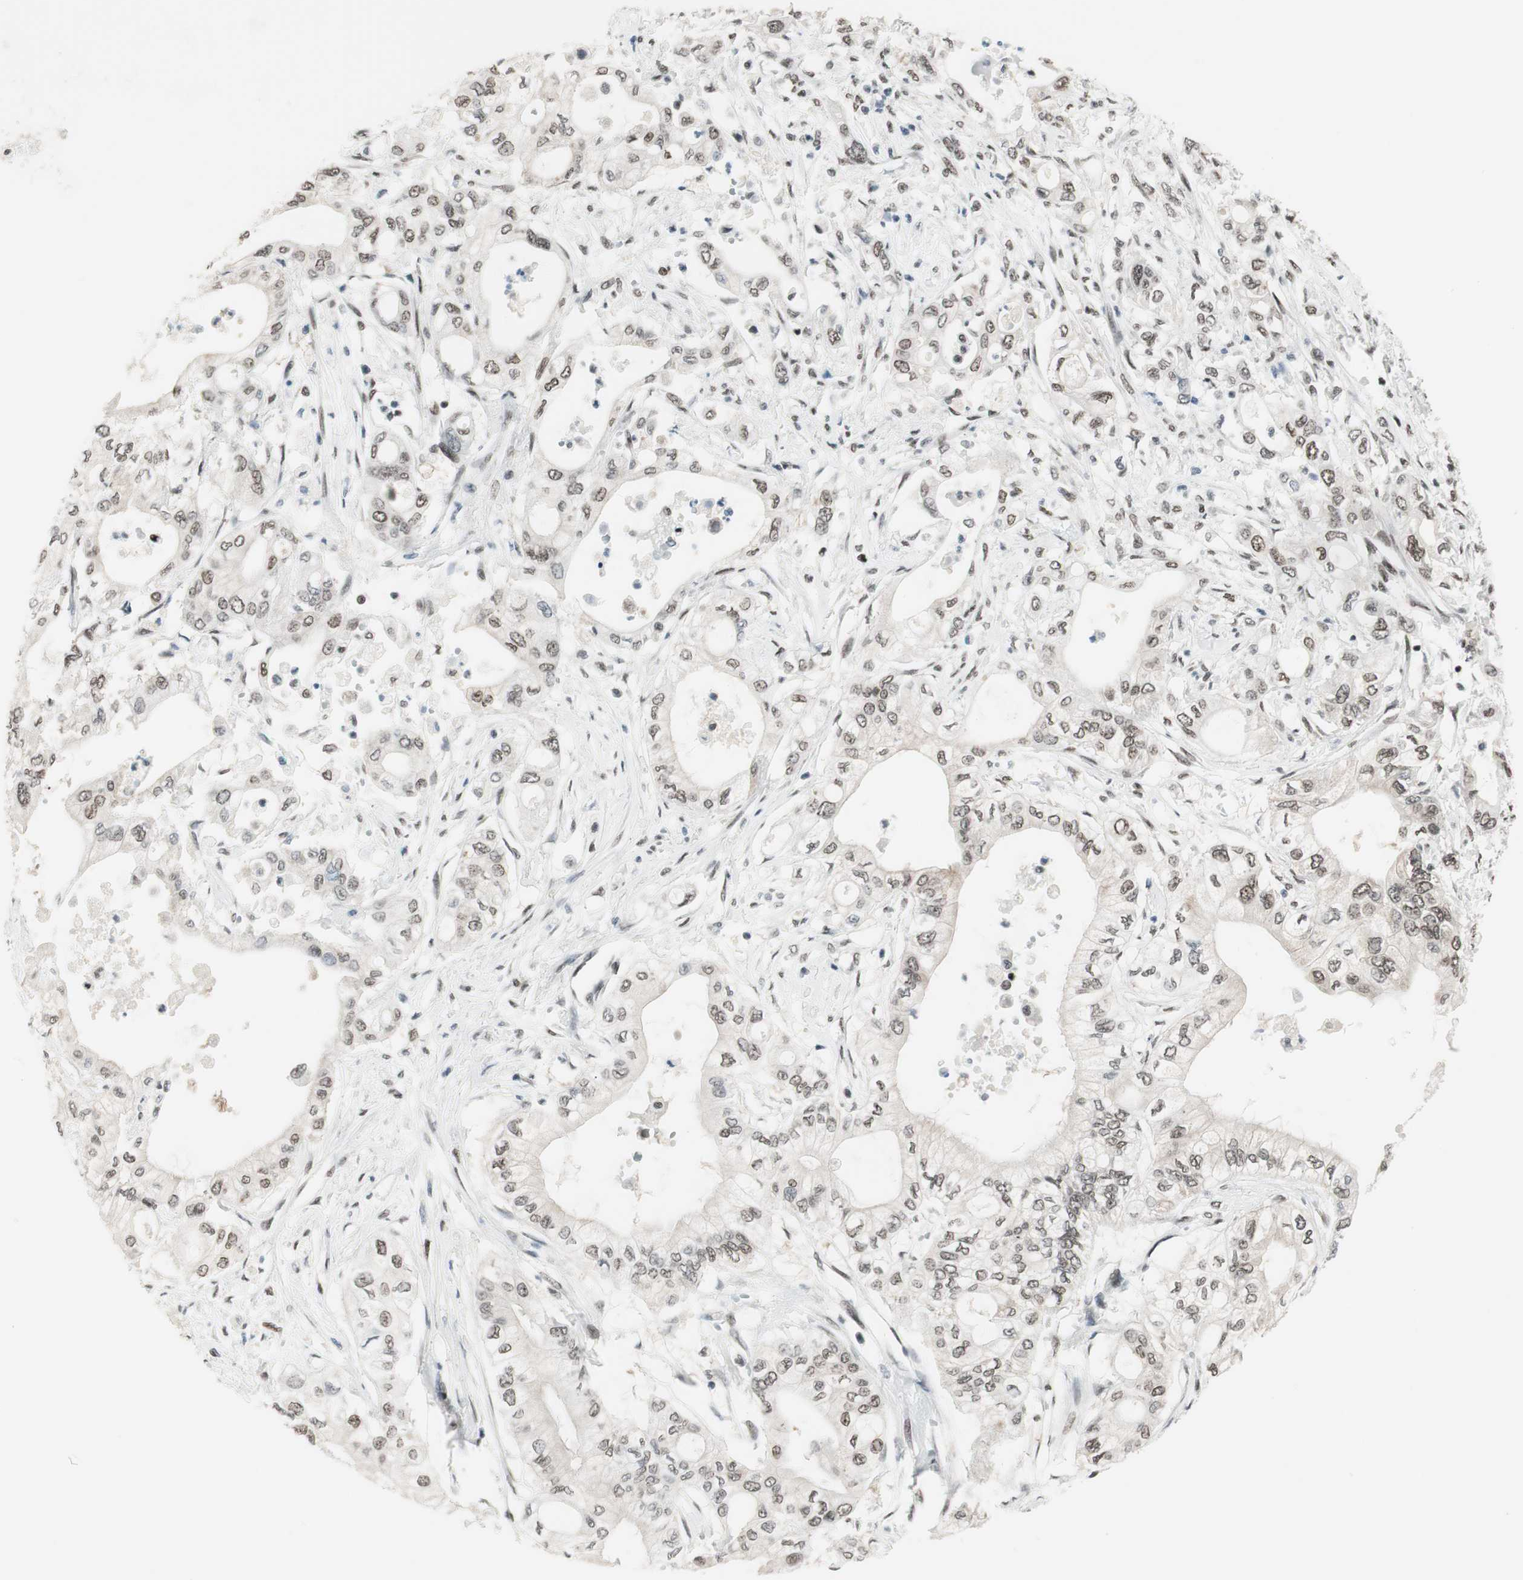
{"staining": {"intensity": "weak", "quantity": "<25%", "location": "nuclear"}, "tissue": "pancreatic cancer", "cell_type": "Tumor cells", "image_type": "cancer", "snomed": [{"axis": "morphology", "description": "Adenocarcinoma, NOS"}, {"axis": "topography", "description": "Pancreas"}], "caption": "Immunohistochemistry of adenocarcinoma (pancreatic) shows no expression in tumor cells. Brightfield microscopy of immunohistochemistry stained with DAB (brown) and hematoxylin (blue), captured at high magnification.", "gene": "SMARCE1", "patient": {"sex": "male", "age": 79}}